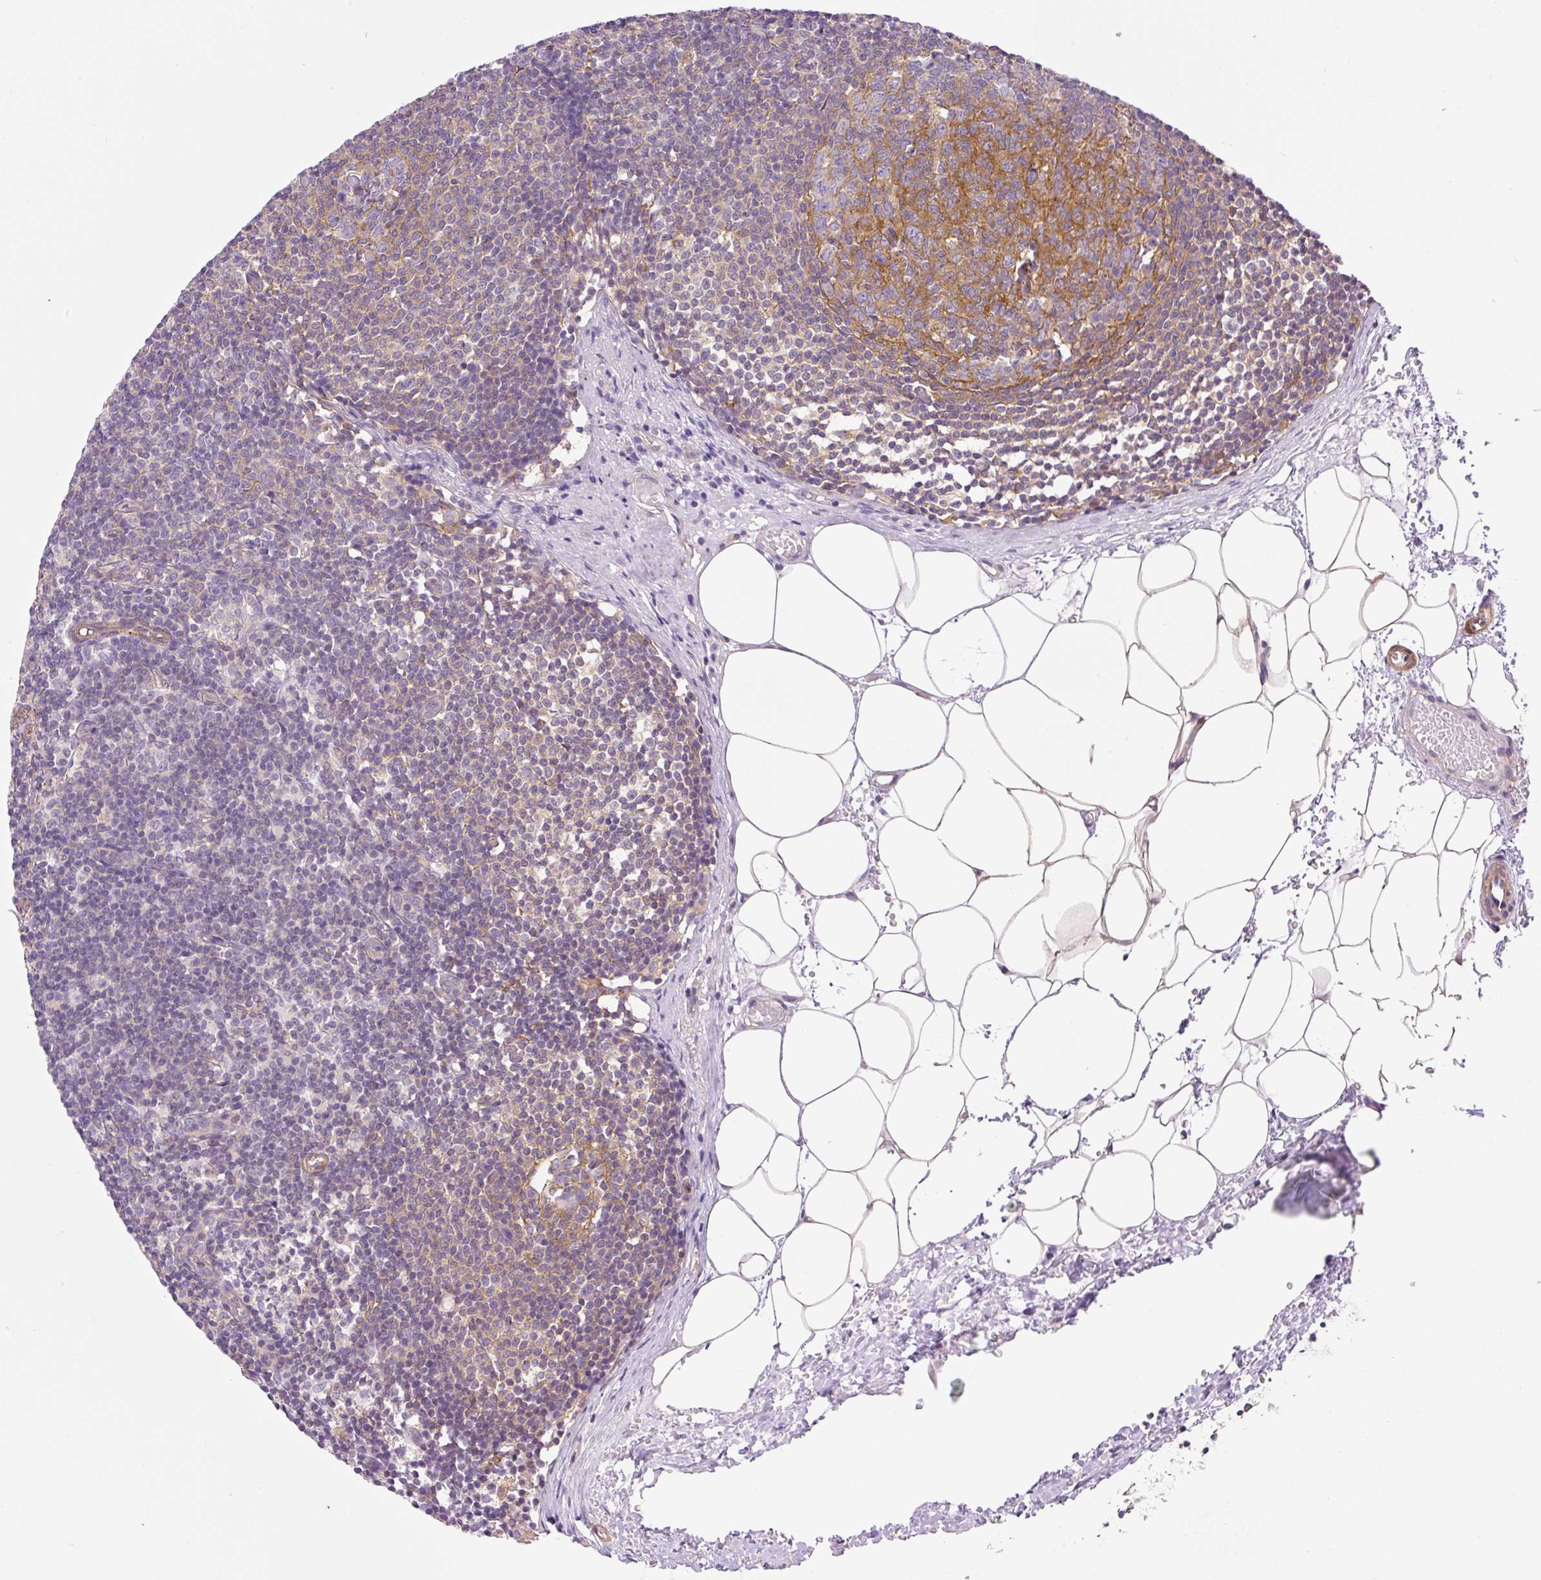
{"staining": {"intensity": "moderate", "quantity": "<25%", "location": "cytoplasmic/membranous"}, "tissue": "lymph node", "cell_type": "Germinal center cells", "image_type": "normal", "snomed": [{"axis": "morphology", "description": "Normal tissue, NOS"}, {"axis": "topography", "description": "Lymph node"}], "caption": "High-magnification brightfield microscopy of benign lymph node stained with DAB (3,3'-diaminobenzidine) (brown) and counterstained with hematoxylin (blue). germinal center cells exhibit moderate cytoplasmic/membranous positivity is identified in approximately<25% of cells.", "gene": "EHD1", "patient": {"sex": "male", "age": 49}}